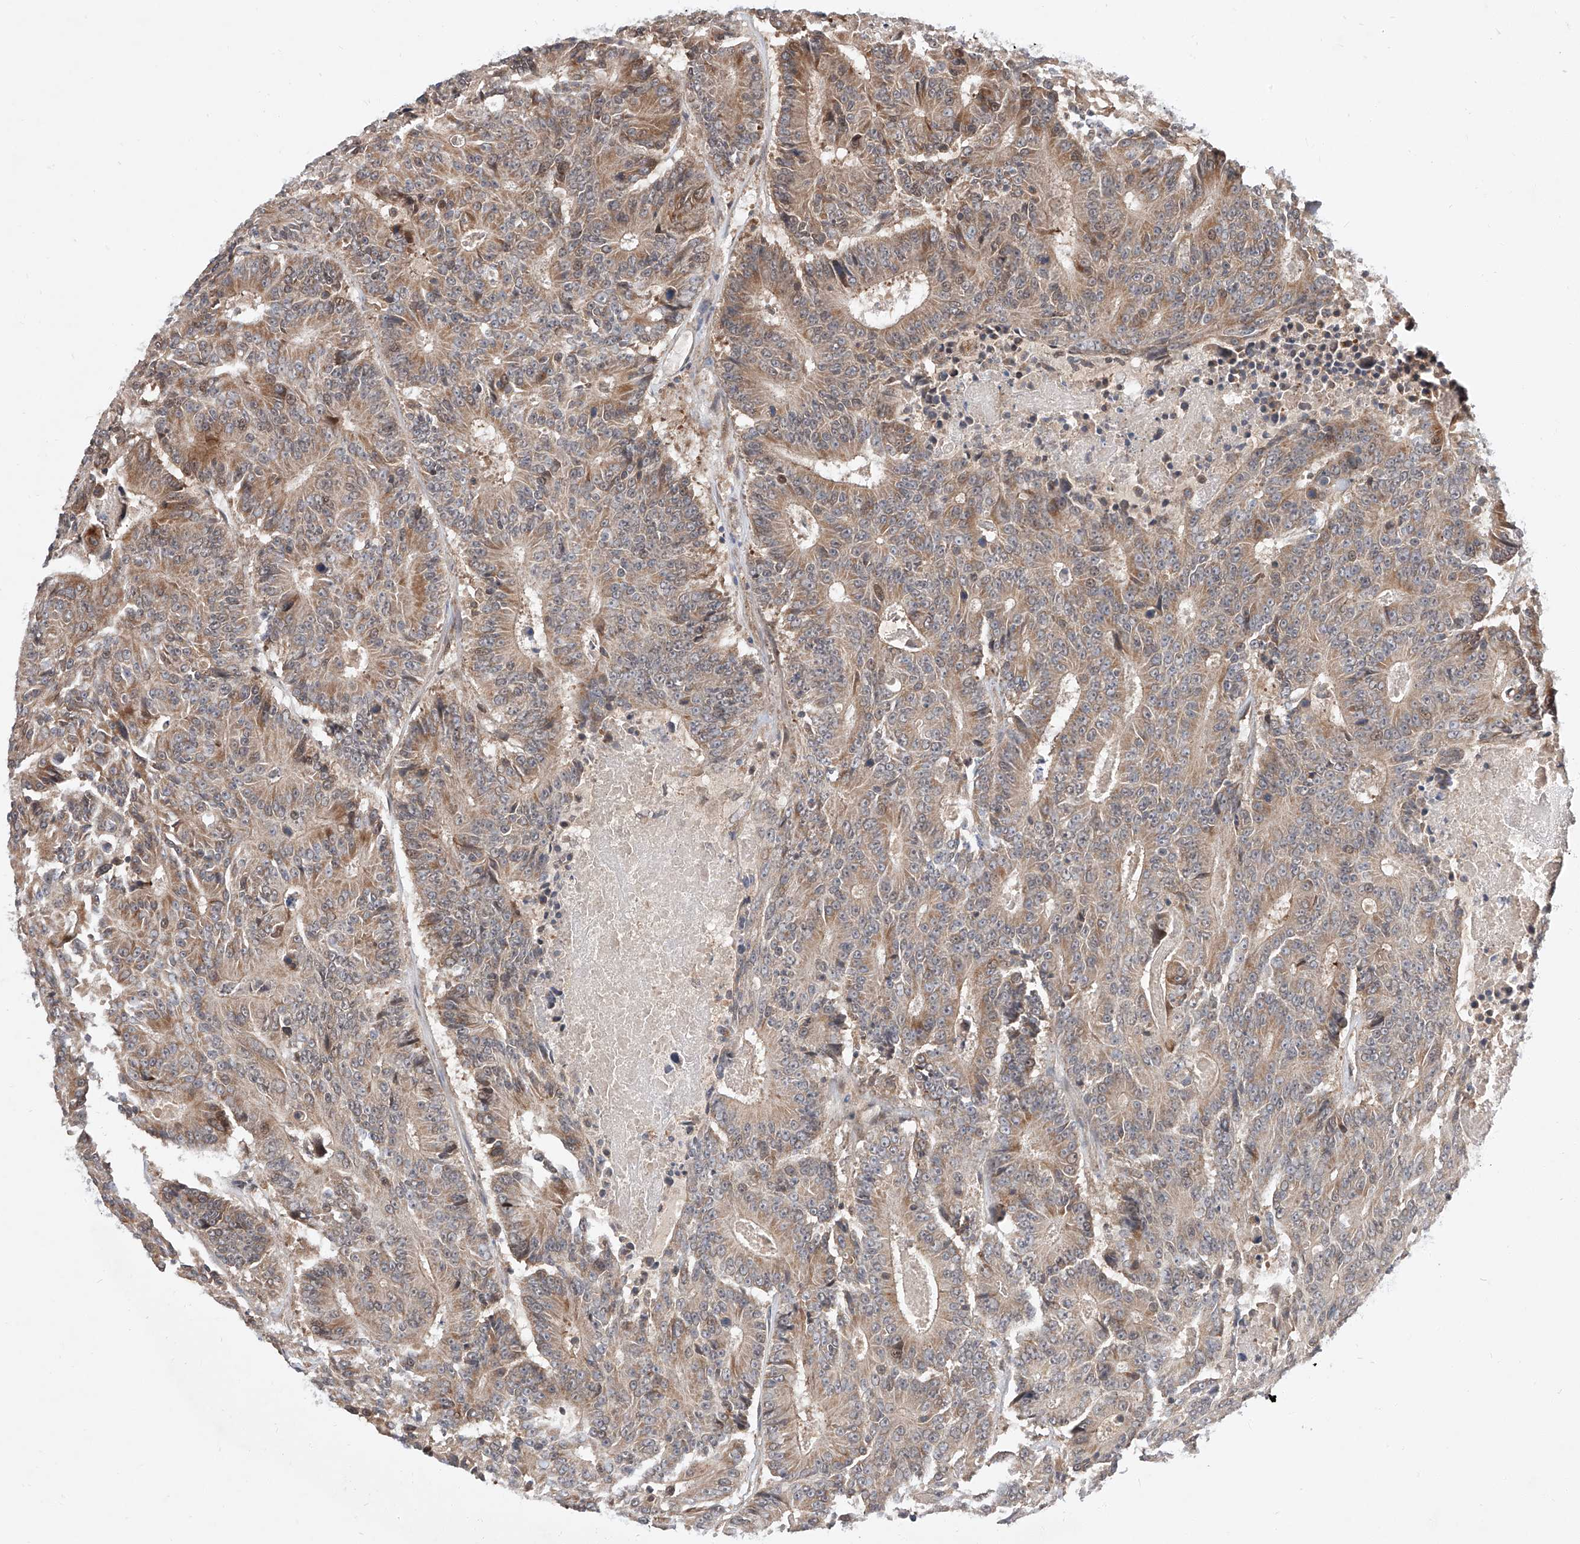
{"staining": {"intensity": "moderate", "quantity": ">75%", "location": "cytoplasmic/membranous"}, "tissue": "colorectal cancer", "cell_type": "Tumor cells", "image_type": "cancer", "snomed": [{"axis": "morphology", "description": "Adenocarcinoma, NOS"}, {"axis": "topography", "description": "Colon"}], "caption": "Colorectal cancer stained for a protein (brown) reveals moderate cytoplasmic/membranous positive expression in approximately >75% of tumor cells.", "gene": "DIRAS3", "patient": {"sex": "male", "age": 83}}